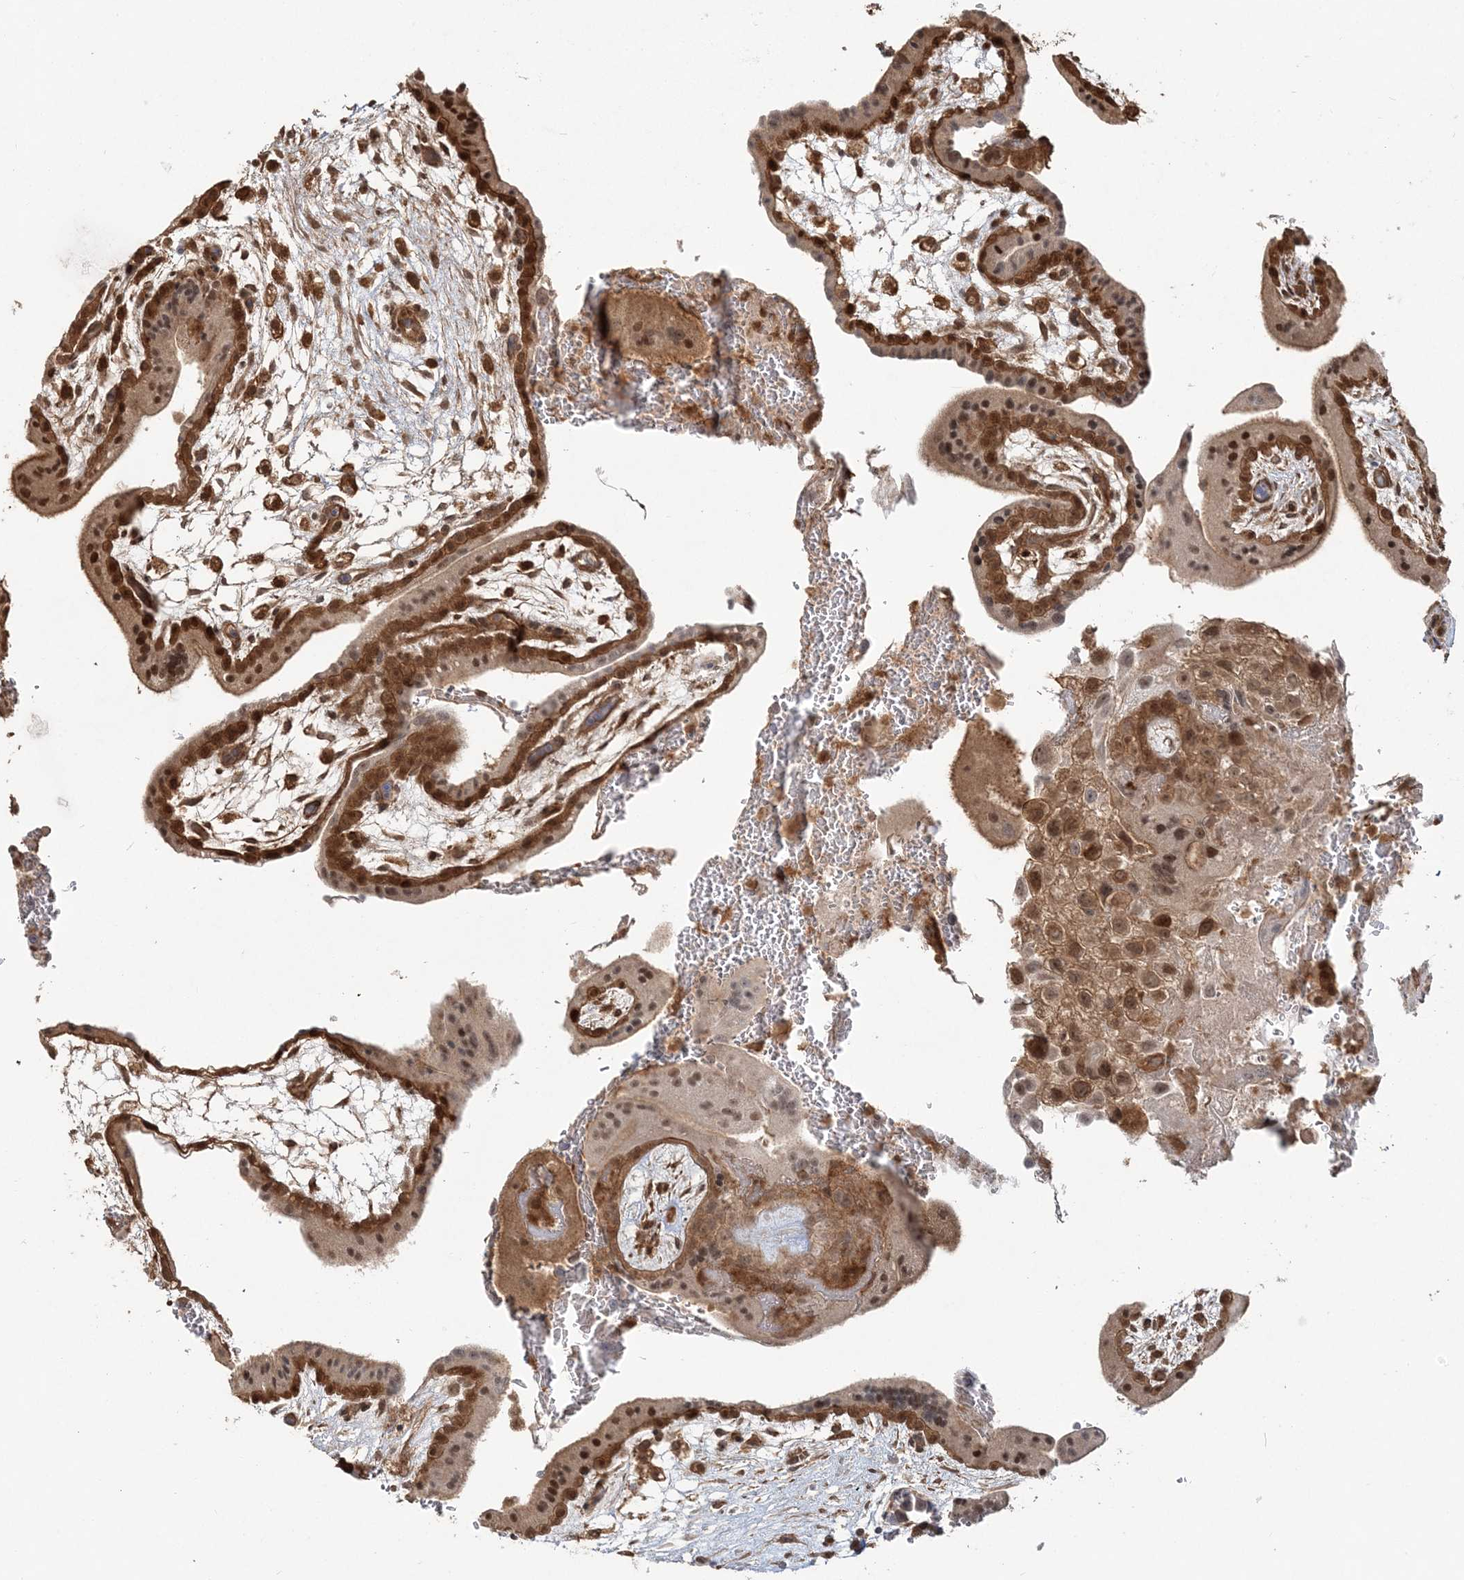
{"staining": {"intensity": "moderate", "quantity": ">75%", "location": "cytoplasmic/membranous,nuclear"}, "tissue": "placenta", "cell_type": "Decidual cells", "image_type": "normal", "snomed": [{"axis": "morphology", "description": "Normal tissue, NOS"}, {"axis": "topography", "description": "Placenta"}], "caption": "Brown immunohistochemical staining in normal human placenta reveals moderate cytoplasmic/membranous,nuclear staining in approximately >75% of decidual cells. Ihc stains the protein of interest in brown and the nuclei are stained blue.", "gene": "CAB39", "patient": {"sex": "female", "age": 35}}